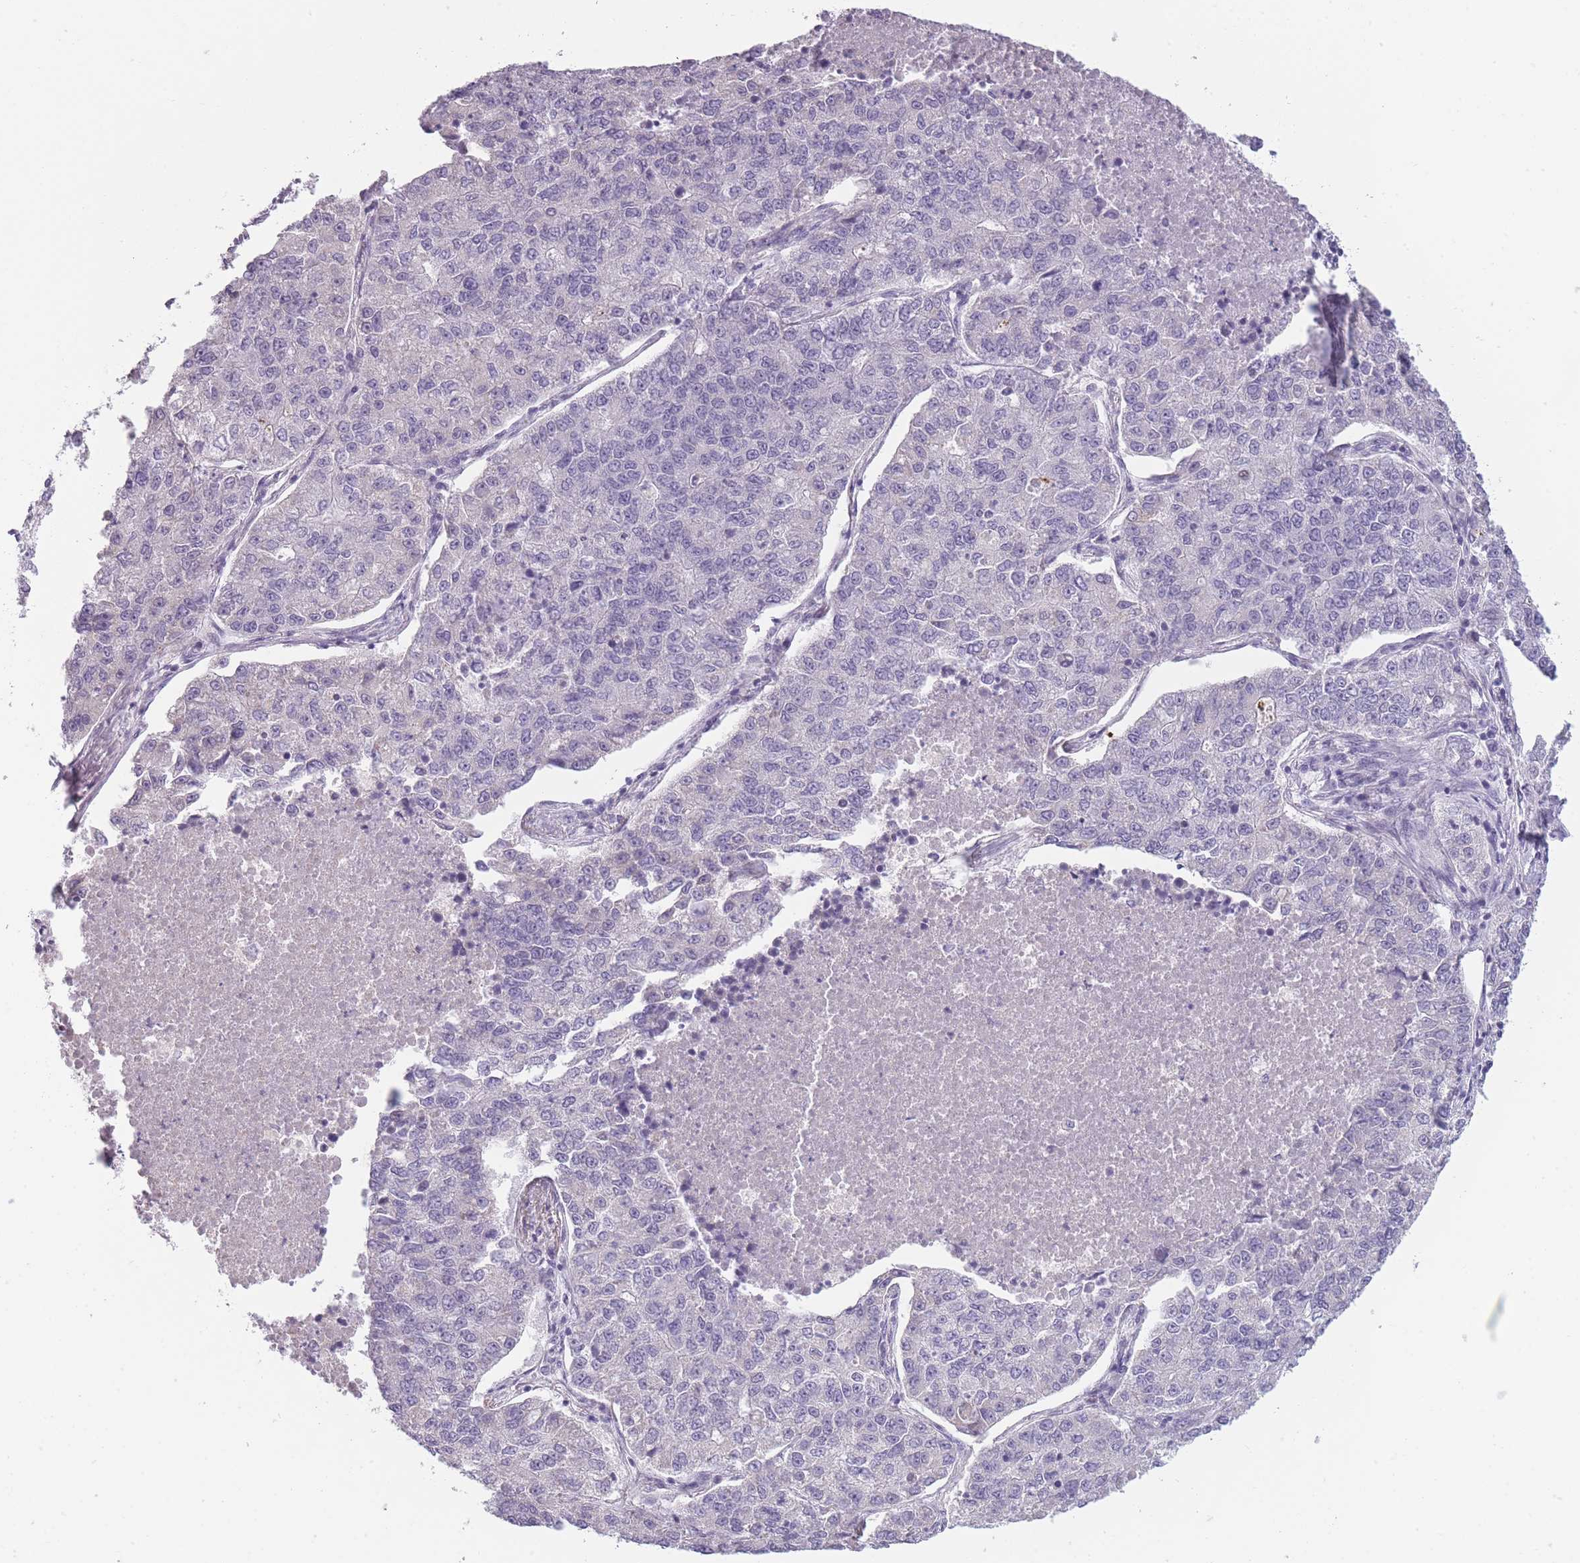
{"staining": {"intensity": "negative", "quantity": "none", "location": "none"}, "tissue": "lung cancer", "cell_type": "Tumor cells", "image_type": "cancer", "snomed": [{"axis": "morphology", "description": "Adenocarcinoma, NOS"}, {"axis": "topography", "description": "Lung"}], "caption": "A photomicrograph of human adenocarcinoma (lung) is negative for staining in tumor cells.", "gene": "TMEM236", "patient": {"sex": "male", "age": 49}}